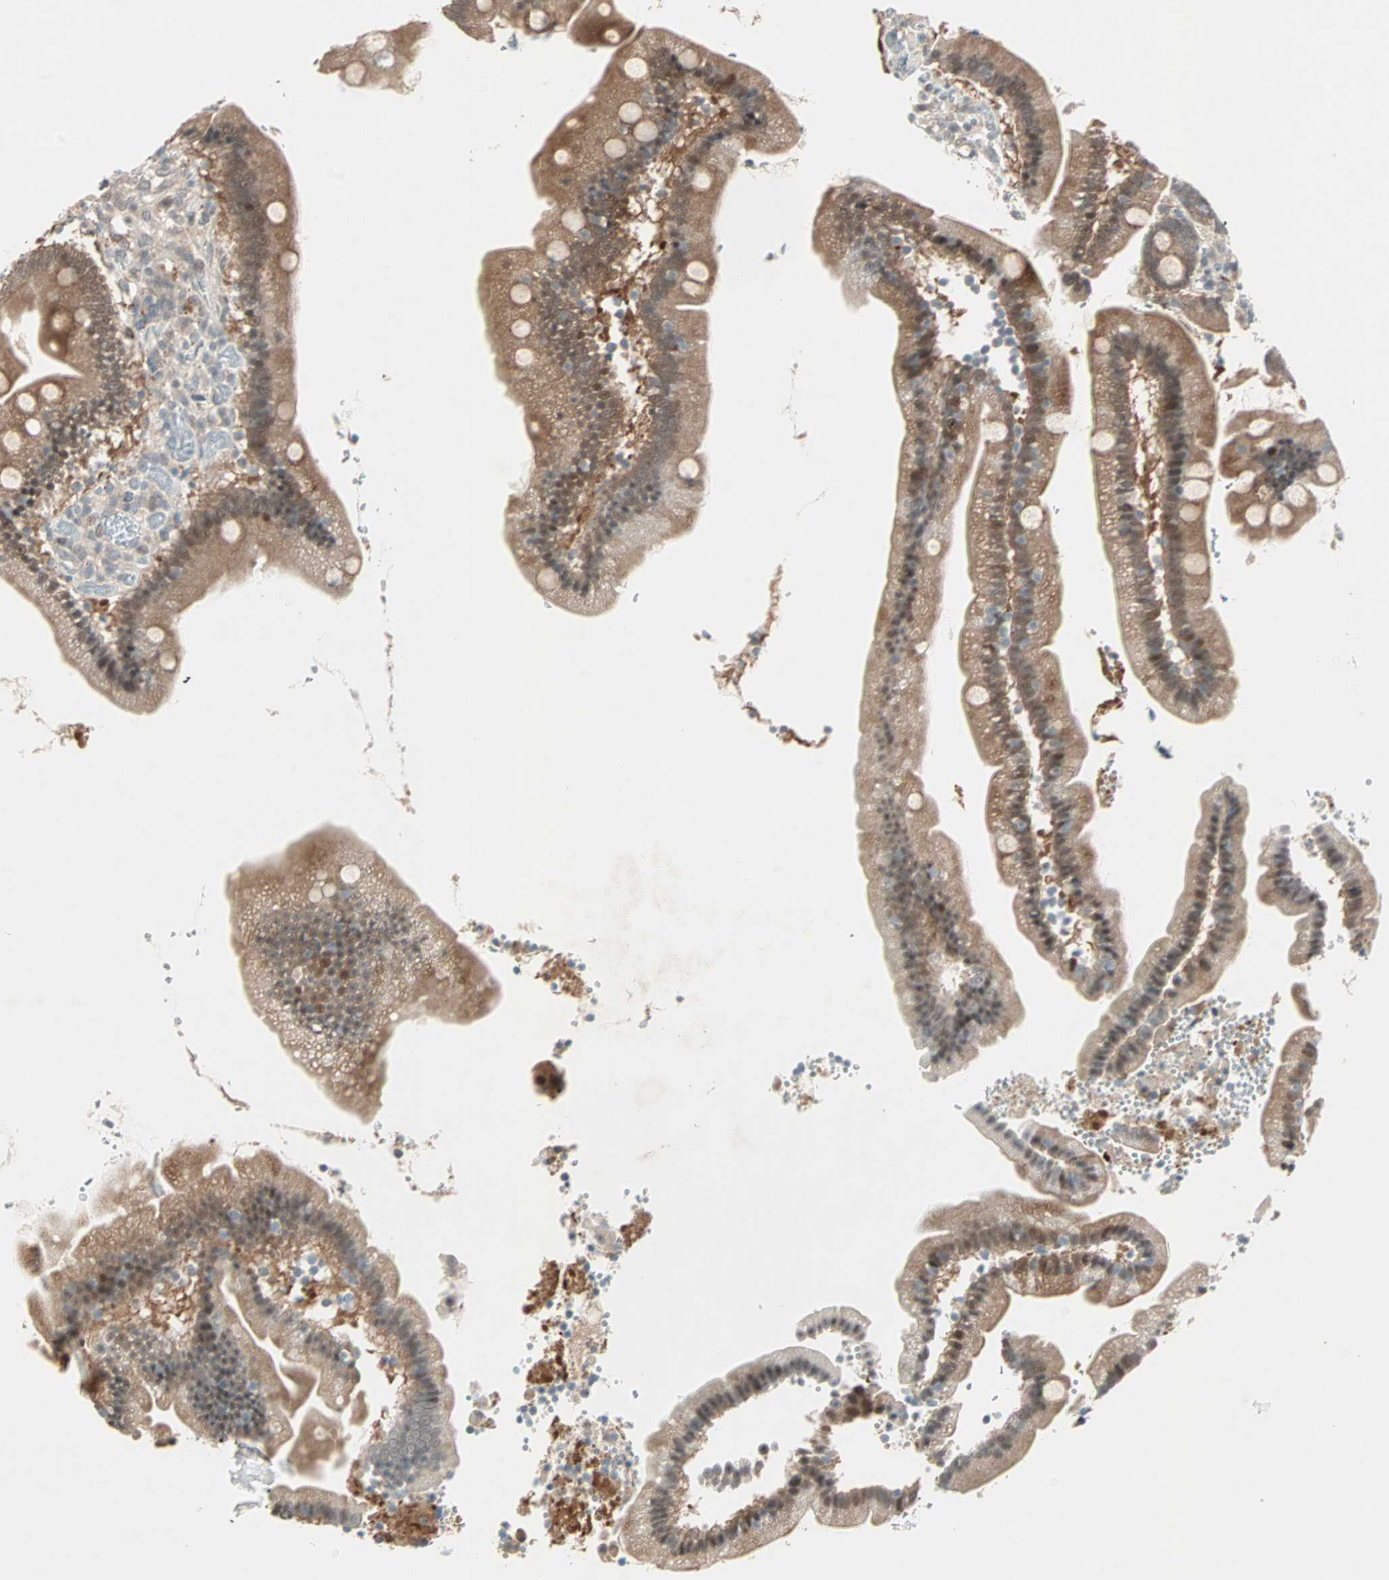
{"staining": {"intensity": "moderate", "quantity": ">75%", "location": "cytoplasmic/membranous,nuclear"}, "tissue": "duodenum", "cell_type": "Glandular cells", "image_type": "normal", "snomed": [{"axis": "morphology", "description": "Normal tissue, NOS"}, {"axis": "topography", "description": "Duodenum"}], "caption": "The immunohistochemical stain highlights moderate cytoplasmic/membranous,nuclear positivity in glandular cells of unremarkable duodenum.", "gene": "RTL6", "patient": {"sex": "male", "age": 66}}